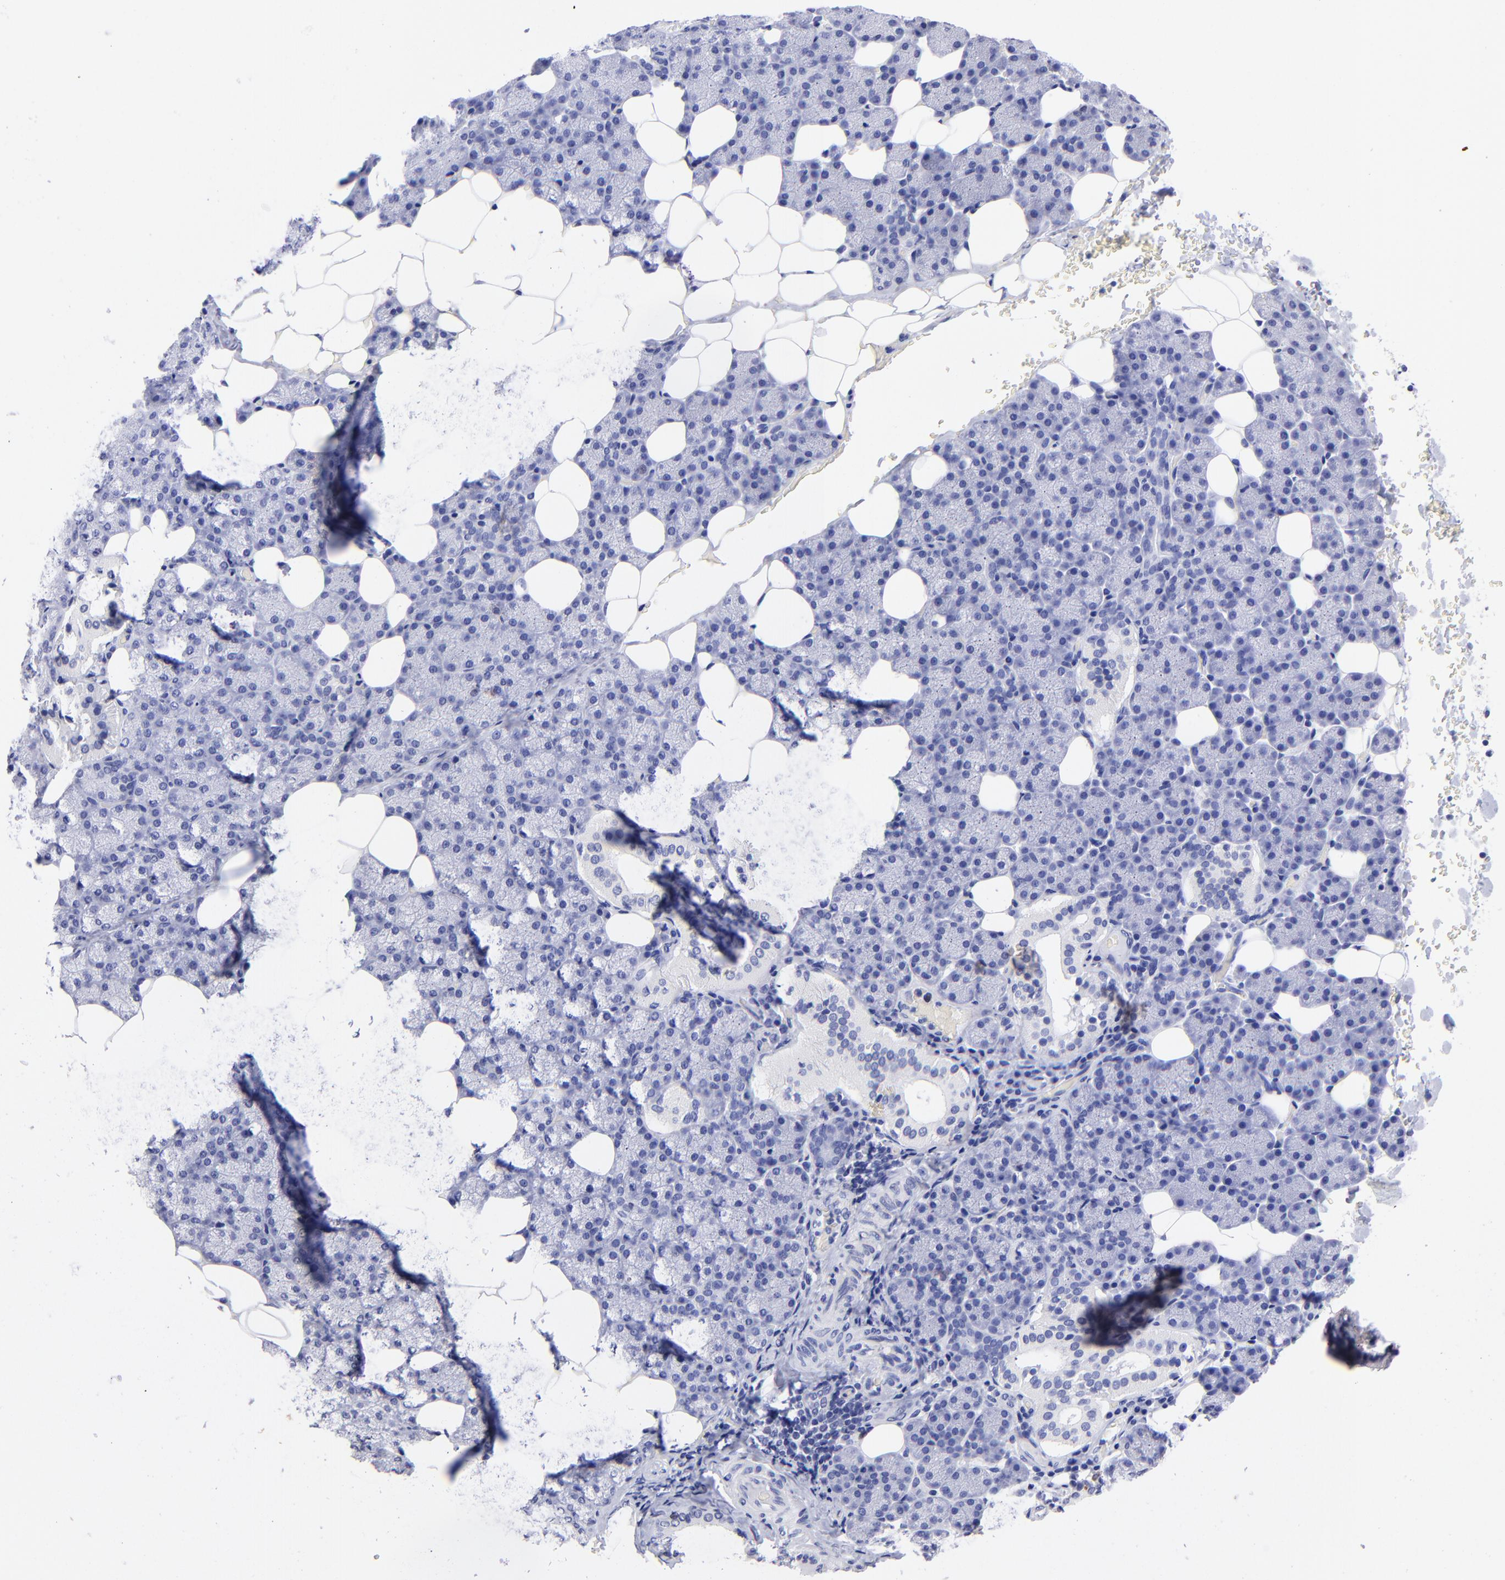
{"staining": {"intensity": "negative", "quantity": "none", "location": "none"}, "tissue": "salivary gland", "cell_type": "Glandular cells", "image_type": "normal", "snomed": [{"axis": "morphology", "description": "Normal tissue, NOS"}, {"axis": "topography", "description": "Lymph node"}, {"axis": "topography", "description": "Salivary gland"}], "caption": "This is an immunohistochemistry micrograph of normal human salivary gland. There is no positivity in glandular cells.", "gene": "DNMT1", "patient": {"sex": "male", "age": 8}}